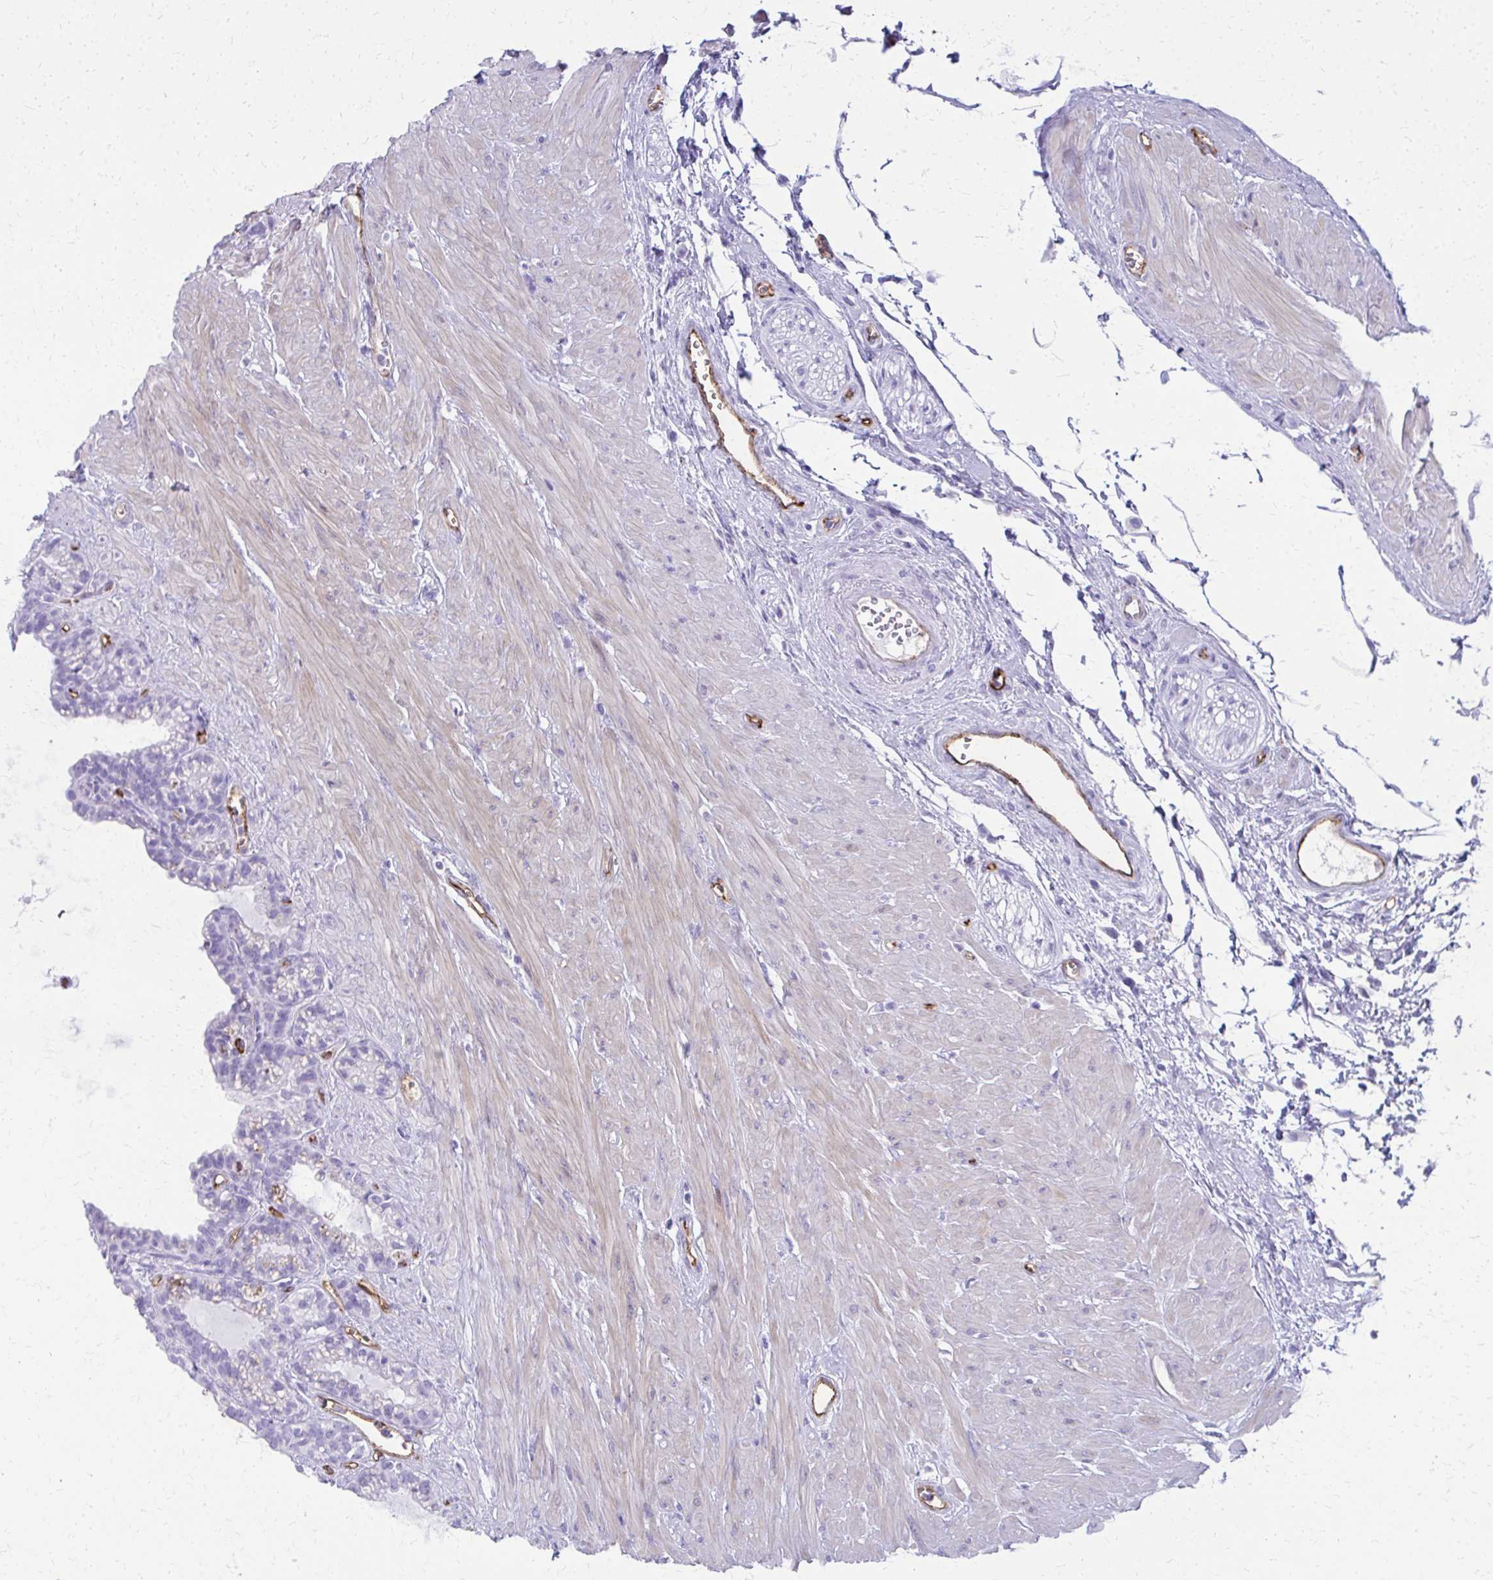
{"staining": {"intensity": "negative", "quantity": "none", "location": "none"}, "tissue": "seminal vesicle", "cell_type": "Glandular cells", "image_type": "normal", "snomed": [{"axis": "morphology", "description": "Normal tissue, NOS"}, {"axis": "topography", "description": "Seminal veicle"}], "caption": "Glandular cells show no significant expression in unremarkable seminal vesicle. (DAB IHC, high magnification).", "gene": "TPSG1", "patient": {"sex": "male", "age": 76}}